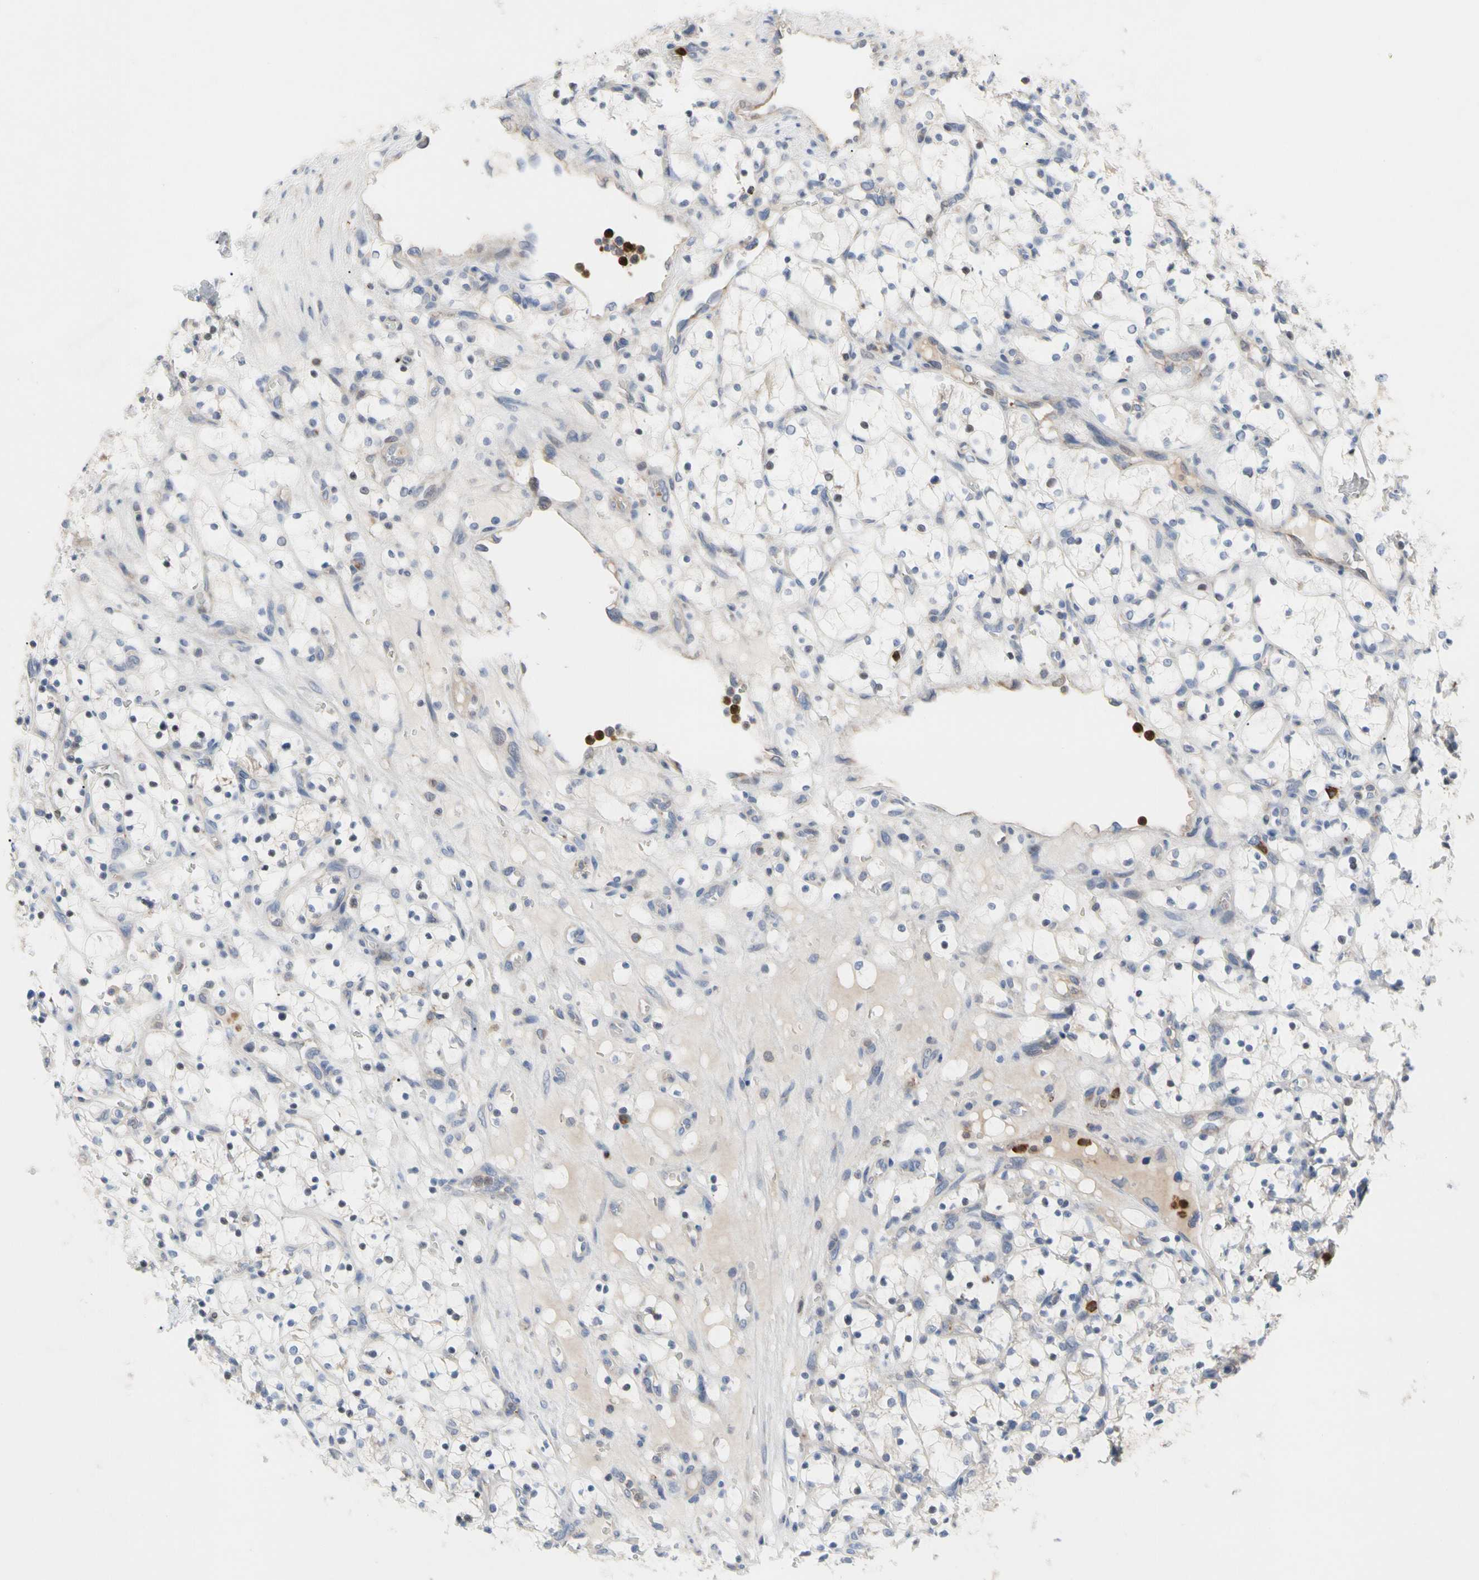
{"staining": {"intensity": "negative", "quantity": "none", "location": "none"}, "tissue": "renal cancer", "cell_type": "Tumor cells", "image_type": "cancer", "snomed": [{"axis": "morphology", "description": "Adenocarcinoma, NOS"}, {"axis": "topography", "description": "Kidney"}], "caption": "Tumor cells are negative for brown protein staining in adenocarcinoma (renal). Nuclei are stained in blue.", "gene": "MCL1", "patient": {"sex": "female", "age": 69}}